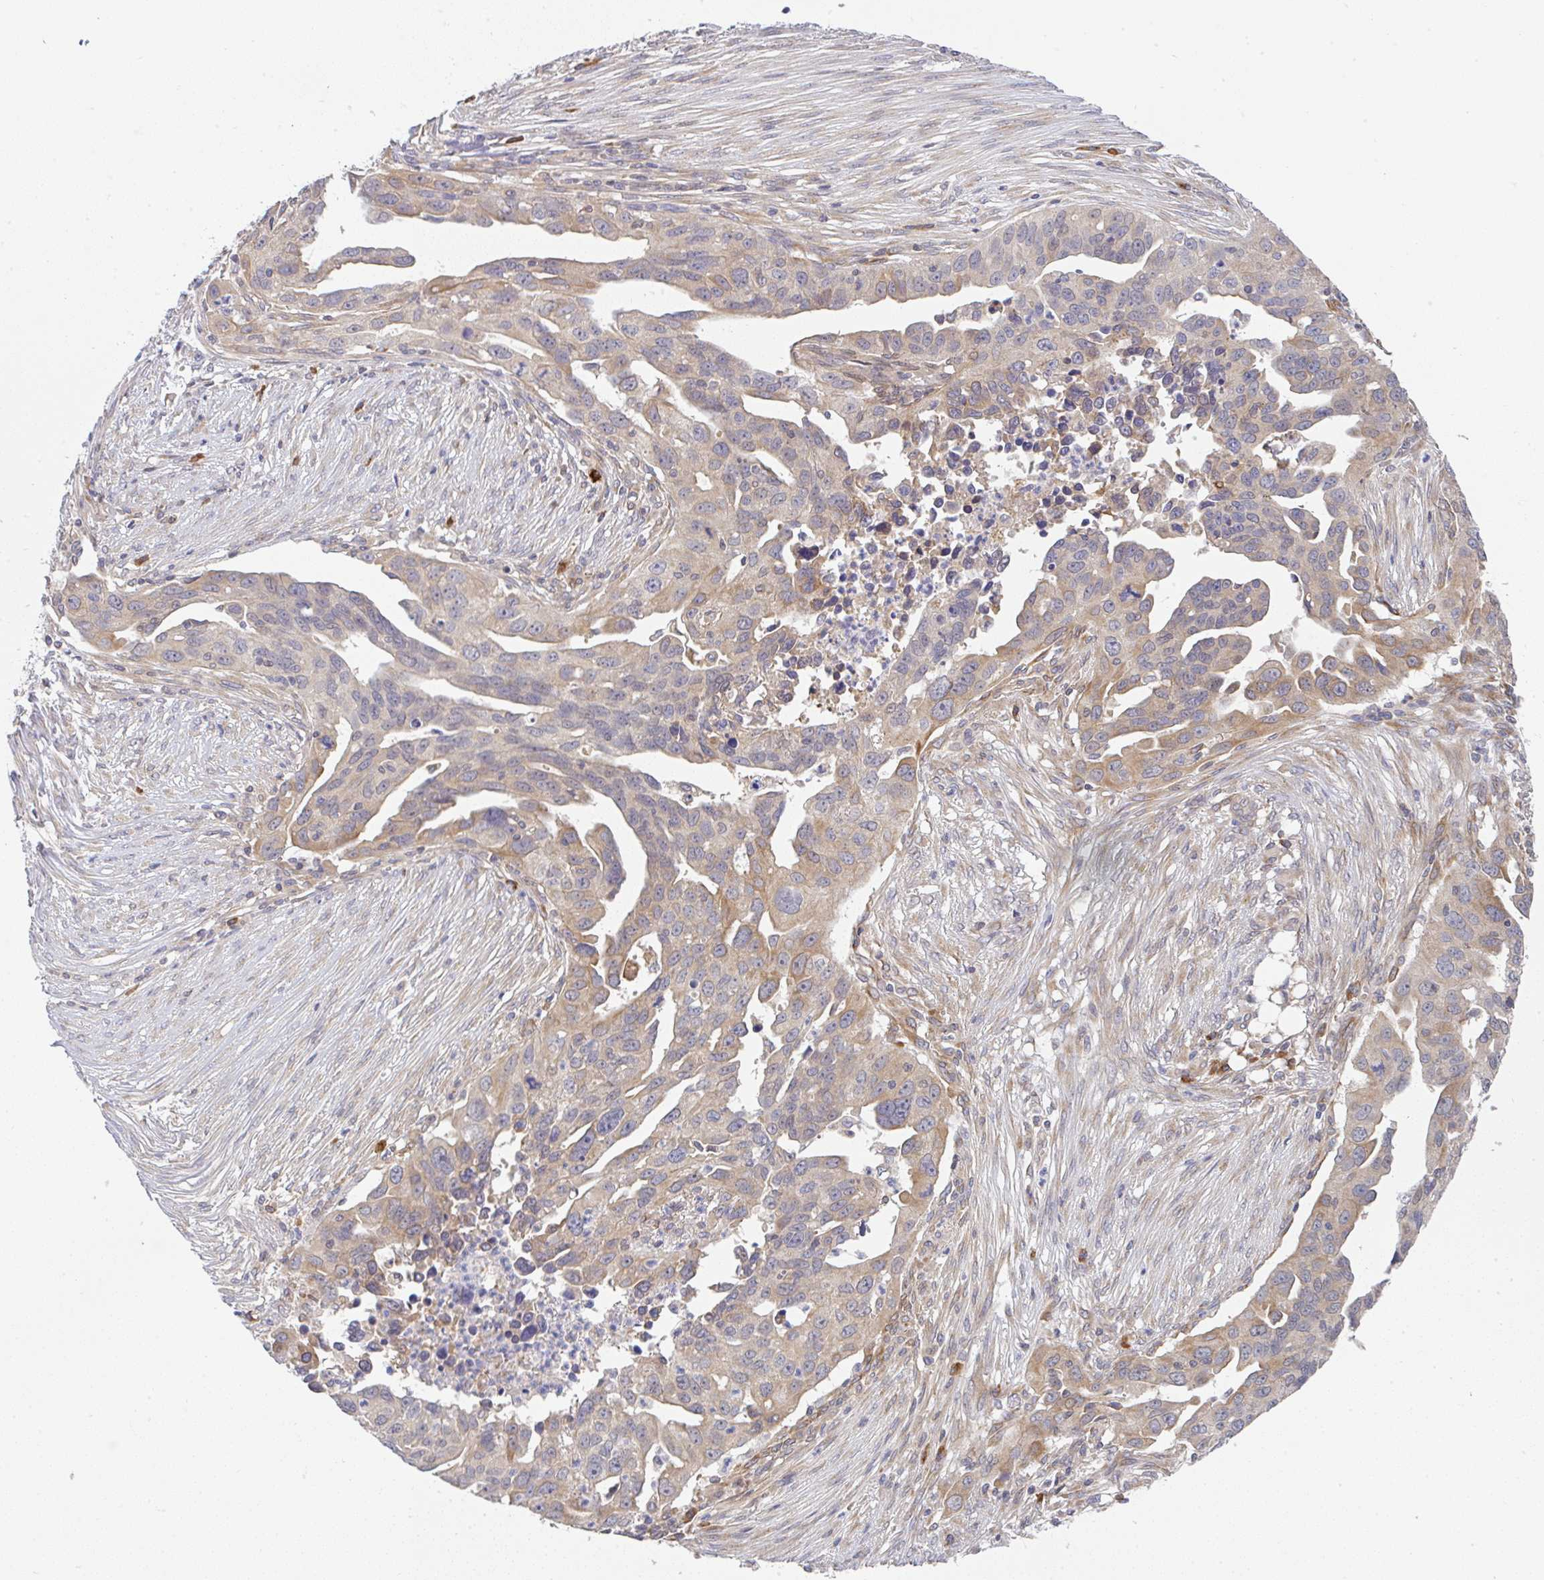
{"staining": {"intensity": "moderate", "quantity": "25%-75%", "location": "cytoplasmic/membranous"}, "tissue": "ovarian cancer", "cell_type": "Tumor cells", "image_type": "cancer", "snomed": [{"axis": "morphology", "description": "Carcinoma, endometroid"}, {"axis": "morphology", "description": "Cystadenocarcinoma, serous, NOS"}, {"axis": "topography", "description": "Ovary"}], "caption": "Tumor cells demonstrate medium levels of moderate cytoplasmic/membranous staining in approximately 25%-75% of cells in human ovarian cancer (endometroid carcinoma).", "gene": "DERL2", "patient": {"sex": "female", "age": 45}}